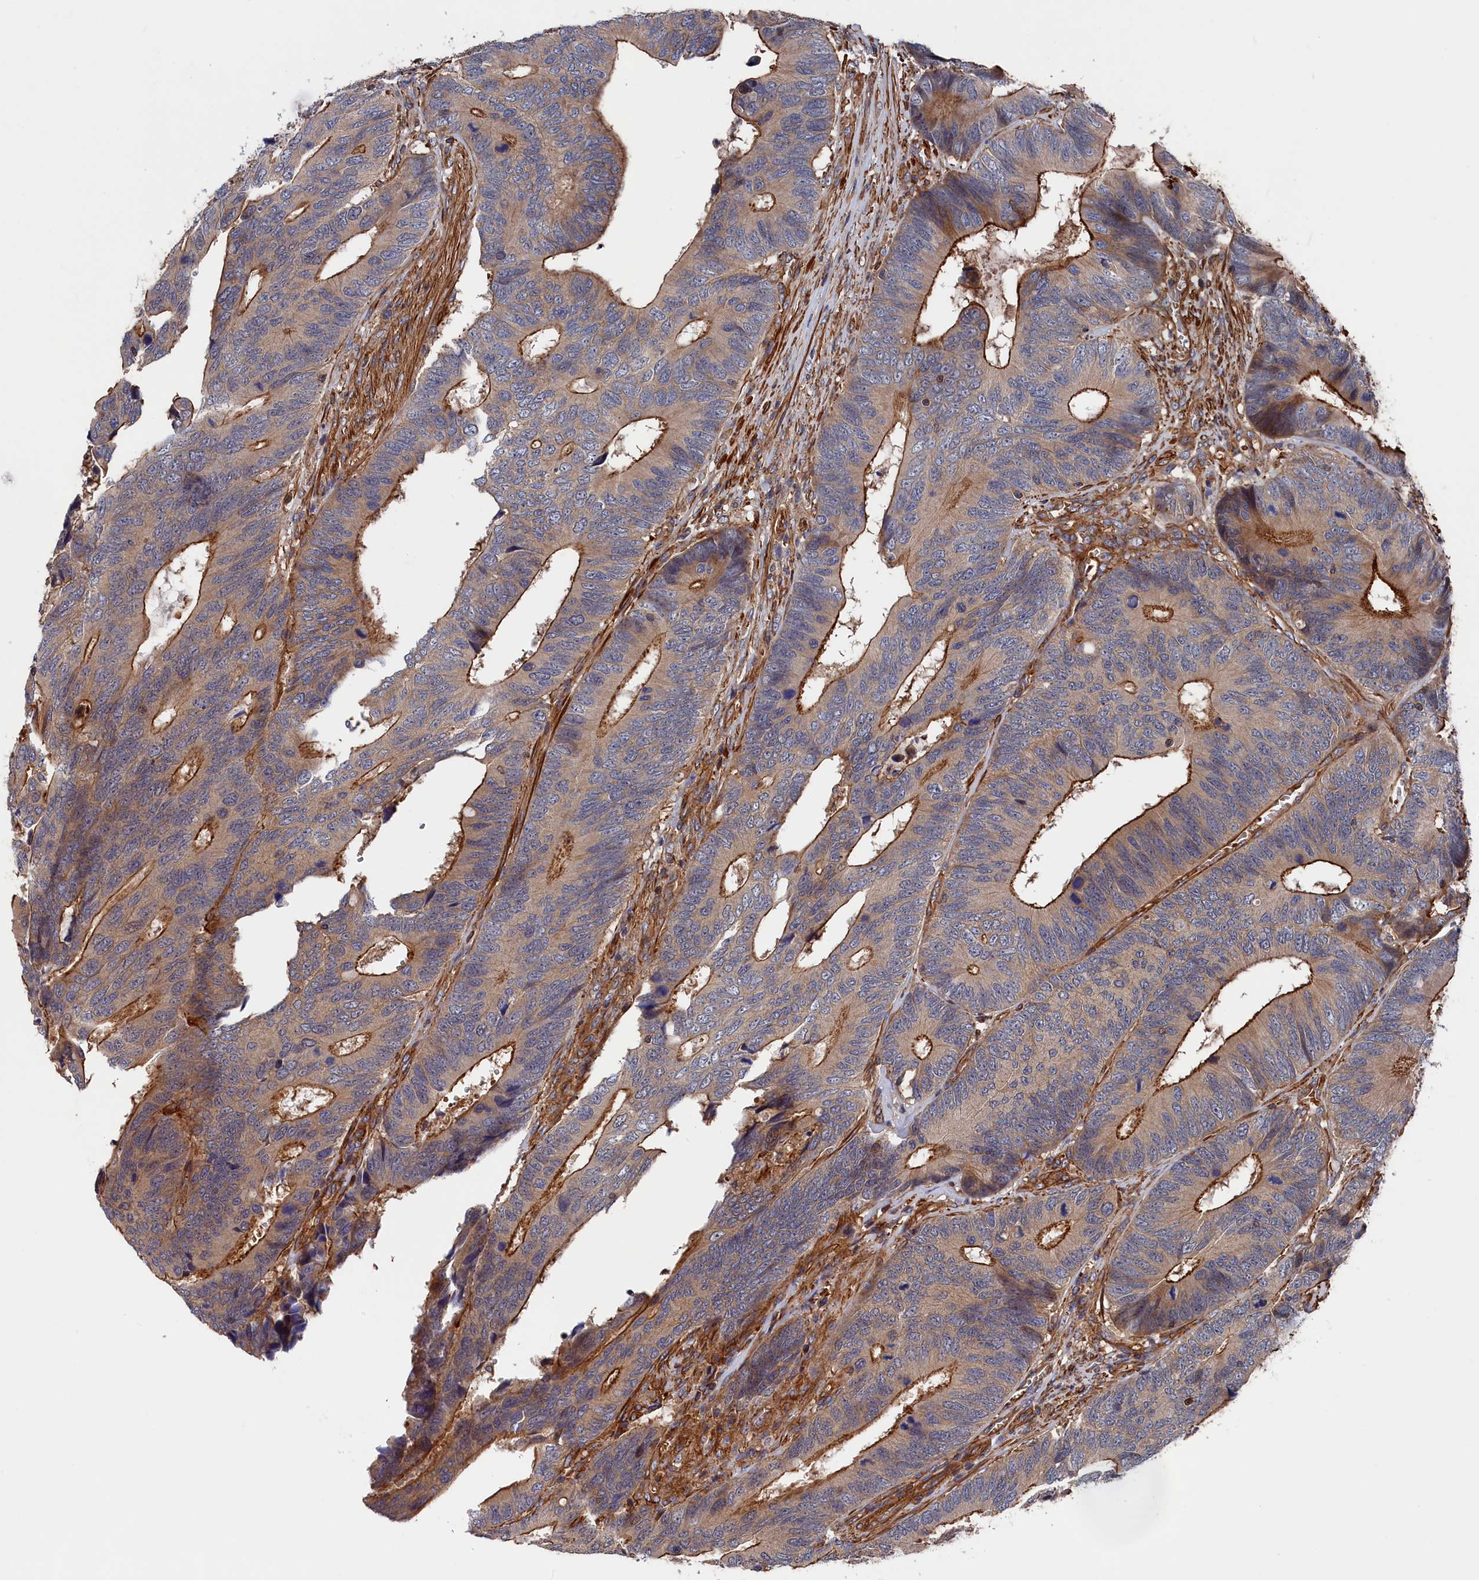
{"staining": {"intensity": "strong", "quantity": "25%-75%", "location": "cytoplasmic/membranous"}, "tissue": "colorectal cancer", "cell_type": "Tumor cells", "image_type": "cancer", "snomed": [{"axis": "morphology", "description": "Adenocarcinoma, NOS"}, {"axis": "topography", "description": "Colon"}], "caption": "This image demonstrates IHC staining of adenocarcinoma (colorectal), with high strong cytoplasmic/membranous positivity in approximately 25%-75% of tumor cells.", "gene": "LDHD", "patient": {"sex": "male", "age": 87}}